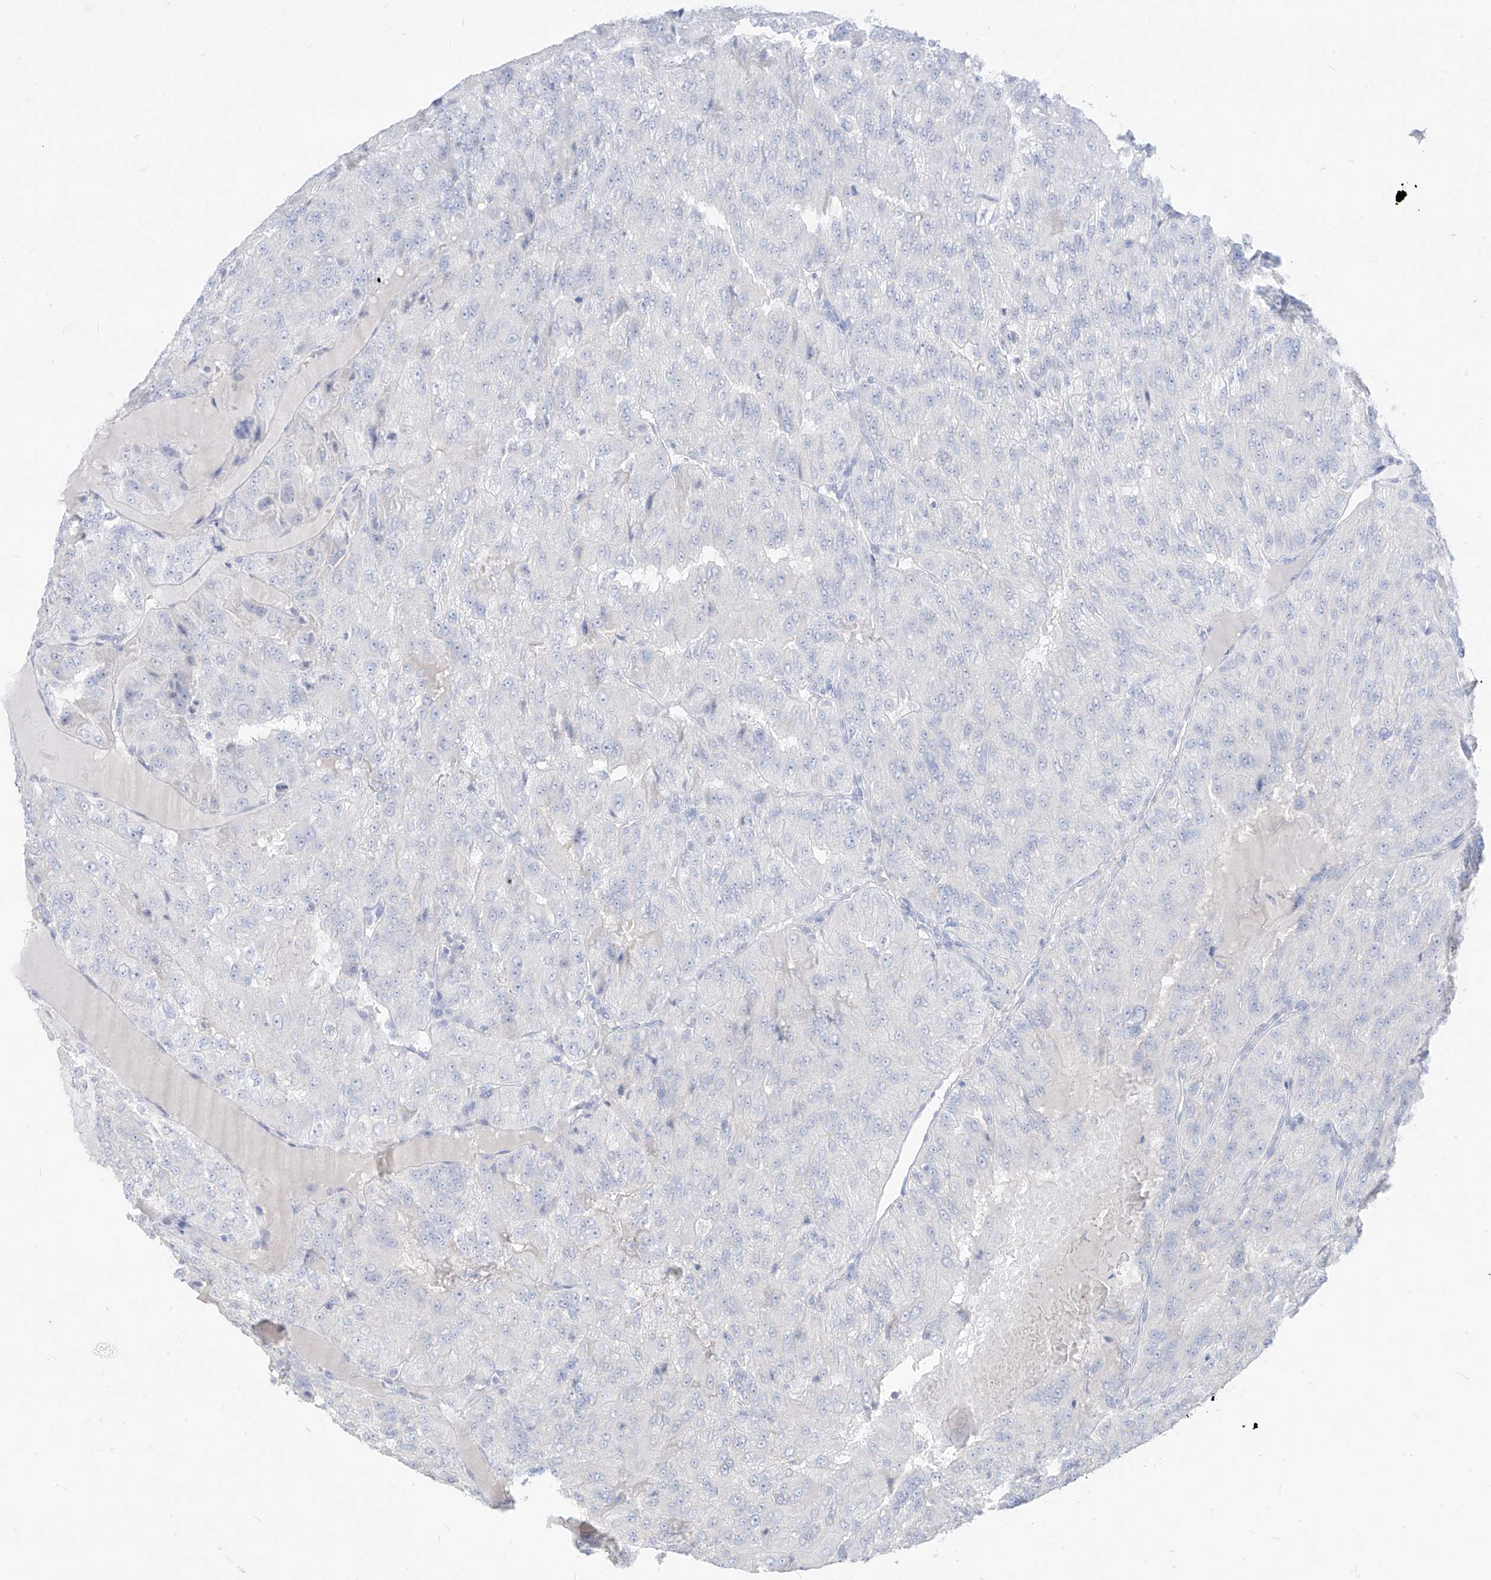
{"staining": {"intensity": "negative", "quantity": "none", "location": "none"}, "tissue": "renal cancer", "cell_type": "Tumor cells", "image_type": "cancer", "snomed": [{"axis": "morphology", "description": "Adenocarcinoma, NOS"}, {"axis": "topography", "description": "Kidney"}], "caption": "Immunohistochemical staining of renal cancer (adenocarcinoma) exhibits no significant staining in tumor cells.", "gene": "ARHGEF40", "patient": {"sex": "female", "age": 63}}